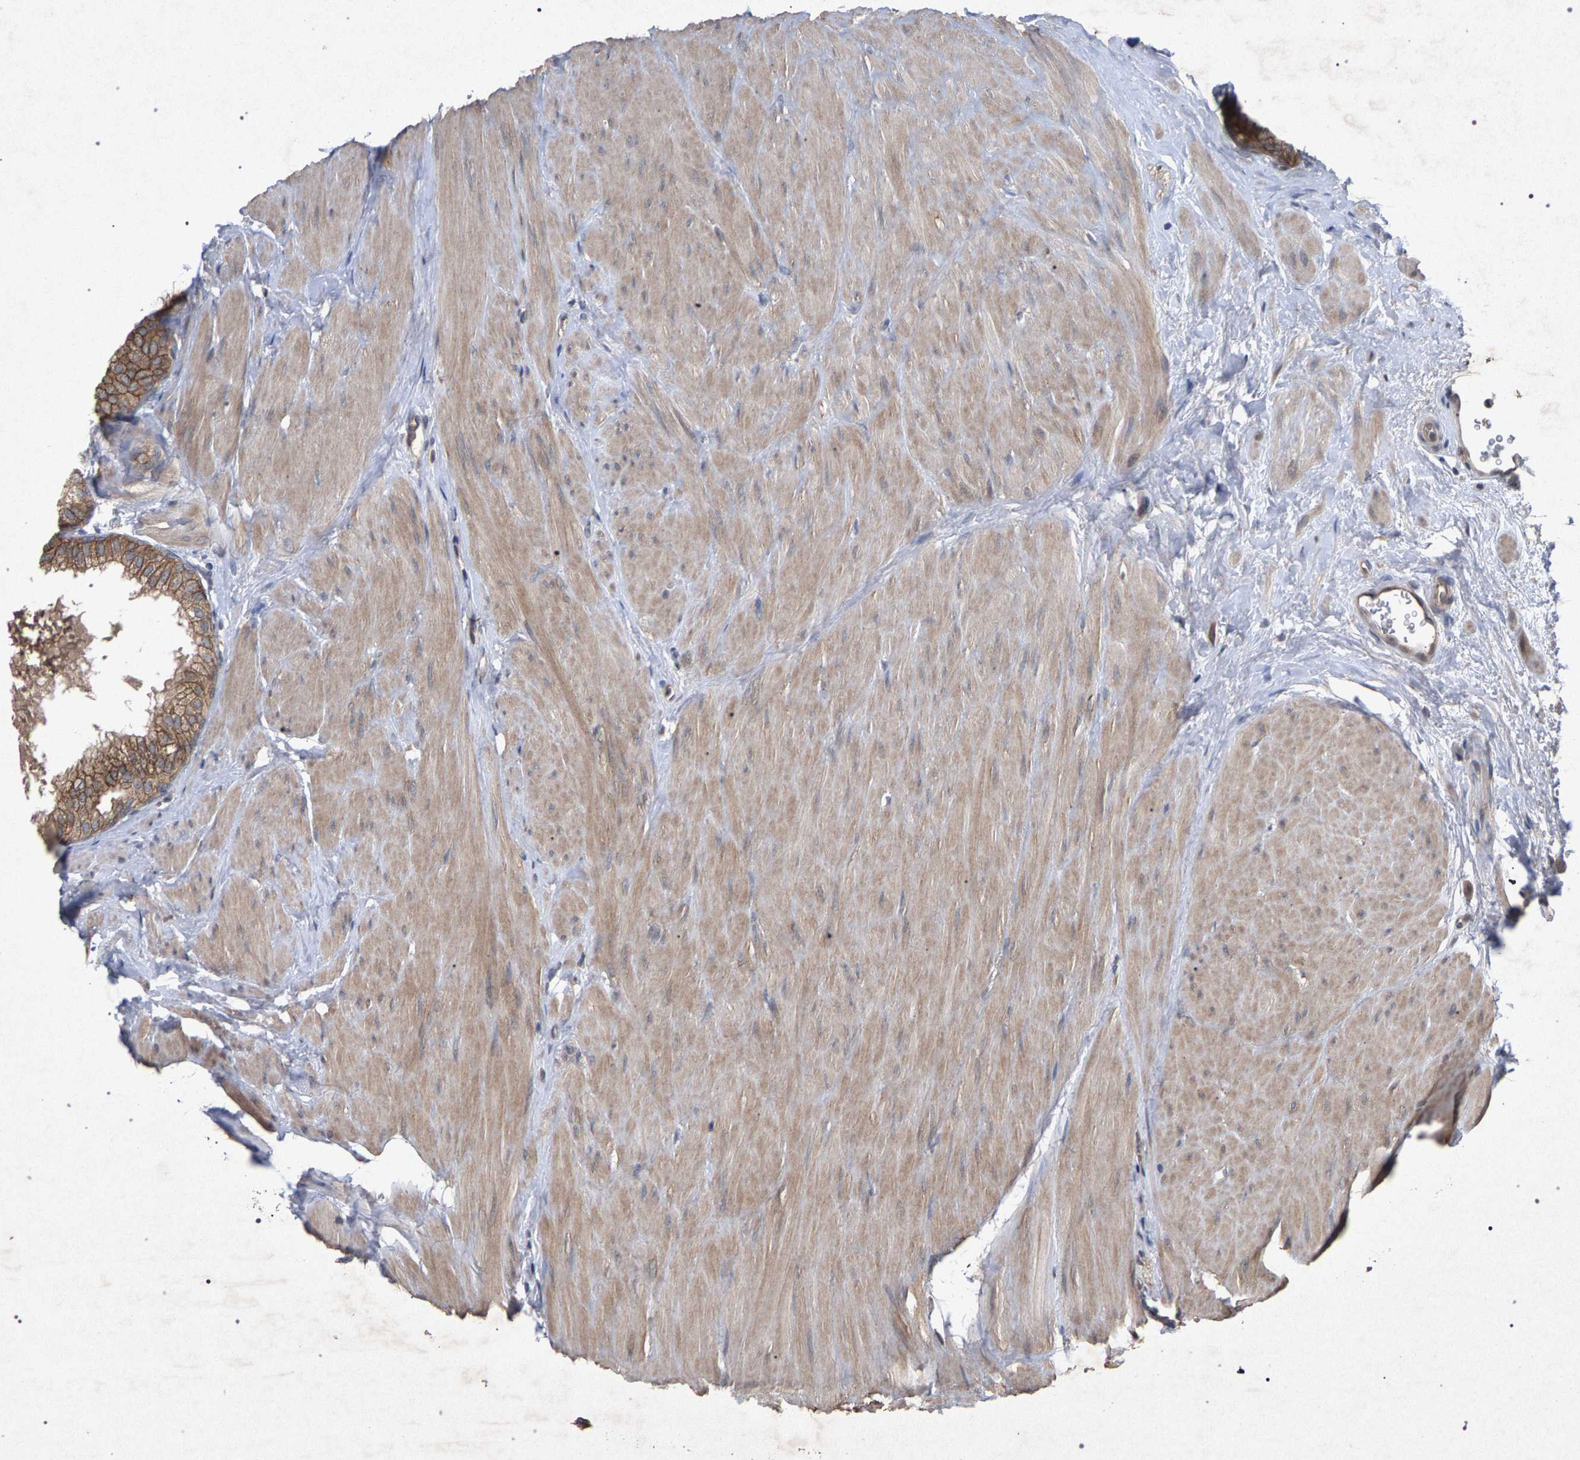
{"staining": {"intensity": "moderate", "quantity": ">75%", "location": "cytoplasmic/membranous"}, "tissue": "prostate", "cell_type": "Glandular cells", "image_type": "normal", "snomed": [{"axis": "morphology", "description": "Normal tissue, NOS"}, {"axis": "topography", "description": "Prostate"}], "caption": "This photomicrograph reveals immunohistochemistry staining of unremarkable prostate, with medium moderate cytoplasmic/membranous expression in approximately >75% of glandular cells.", "gene": "SLC4A4", "patient": {"sex": "male", "age": 60}}